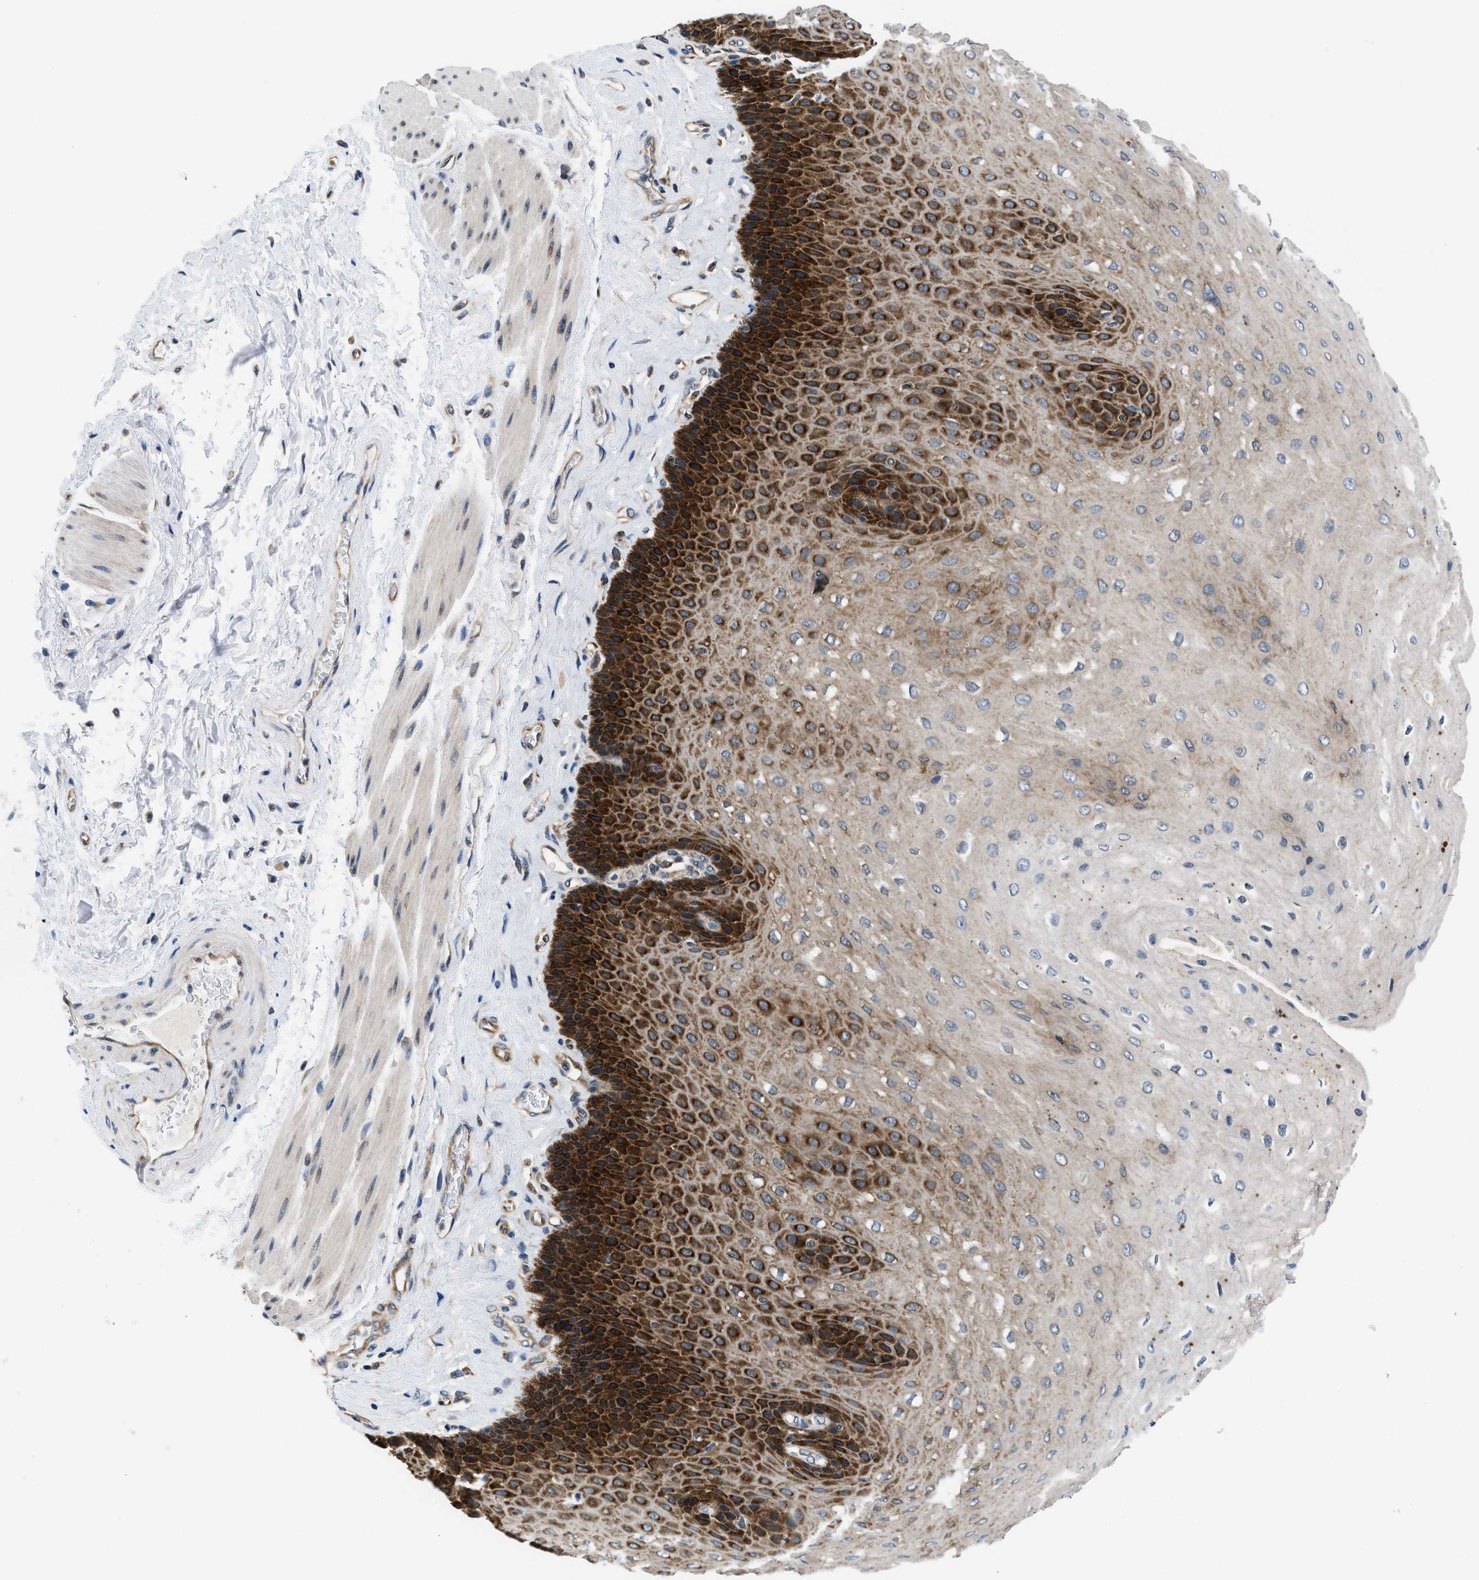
{"staining": {"intensity": "strong", "quantity": "25%-75%", "location": "cytoplasmic/membranous"}, "tissue": "esophagus", "cell_type": "Squamous epithelial cells", "image_type": "normal", "snomed": [{"axis": "morphology", "description": "Normal tissue, NOS"}, {"axis": "topography", "description": "Esophagus"}], "caption": "DAB (3,3'-diaminobenzidine) immunohistochemical staining of normal human esophagus demonstrates strong cytoplasmic/membranous protein expression in about 25%-75% of squamous epithelial cells.", "gene": "PA2G4", "patient": {"sex": "female", "age": 72}}